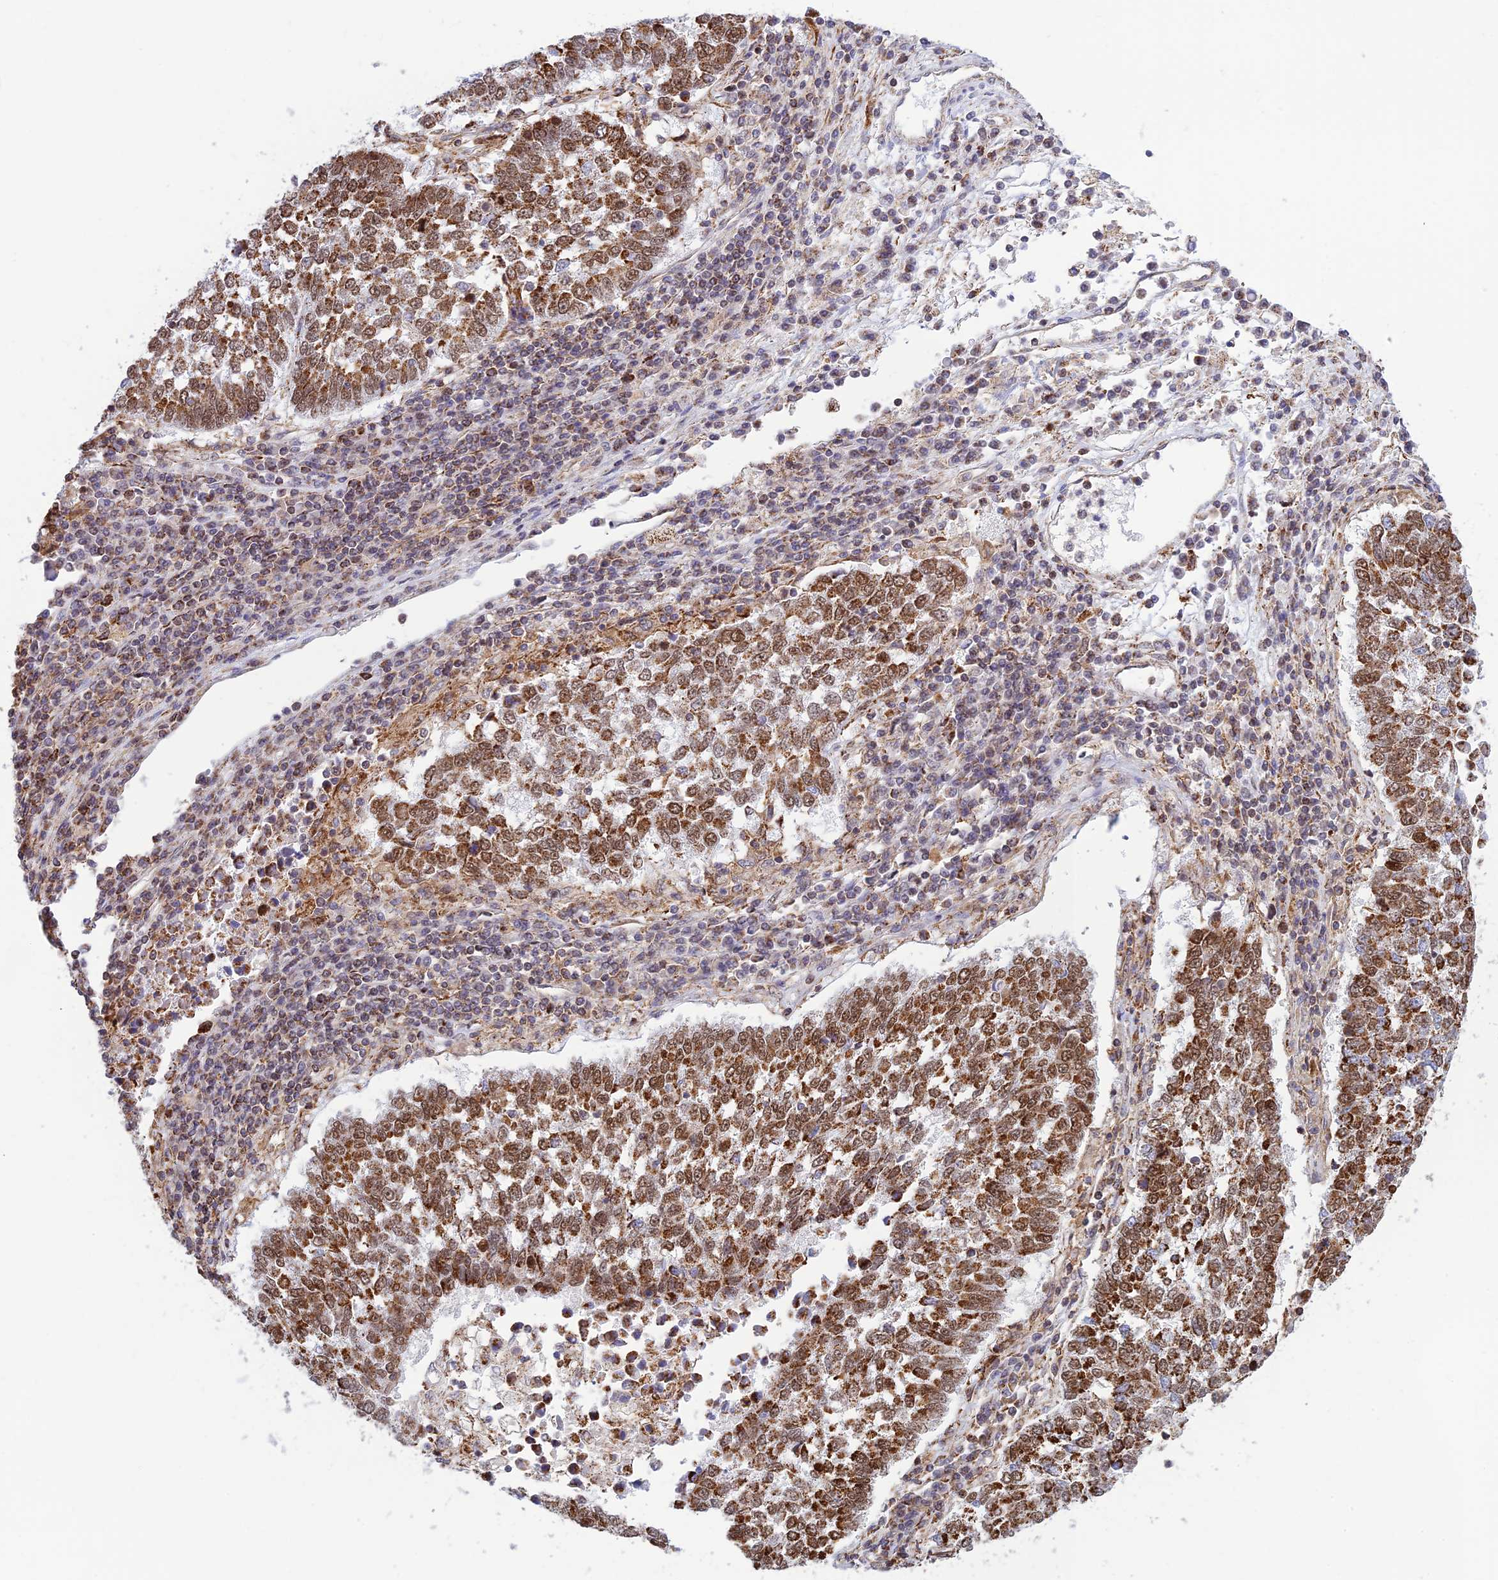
{"staining": {"intensity": "moderate", "quantity": ">75%", "location": "cytoplasmic/membranous,nuclear"}, "tissue": "lung cancer", "cell_type": "Tumor cells", "image_type": "cancer", "snomed": [{"axis": "morphology", "description": "Squamous cell carcinoma, NOS"}, {"axis": "topography", "description": "Lung"}], "caption": "Moderate cytoplasmic/membranous and nuclear positivity for a protein is appreciated in about >75% of tumor cells of lung cancer using IHC.", "gene": "POLR1G", "patient": {"sex": "male", "age": 73}}